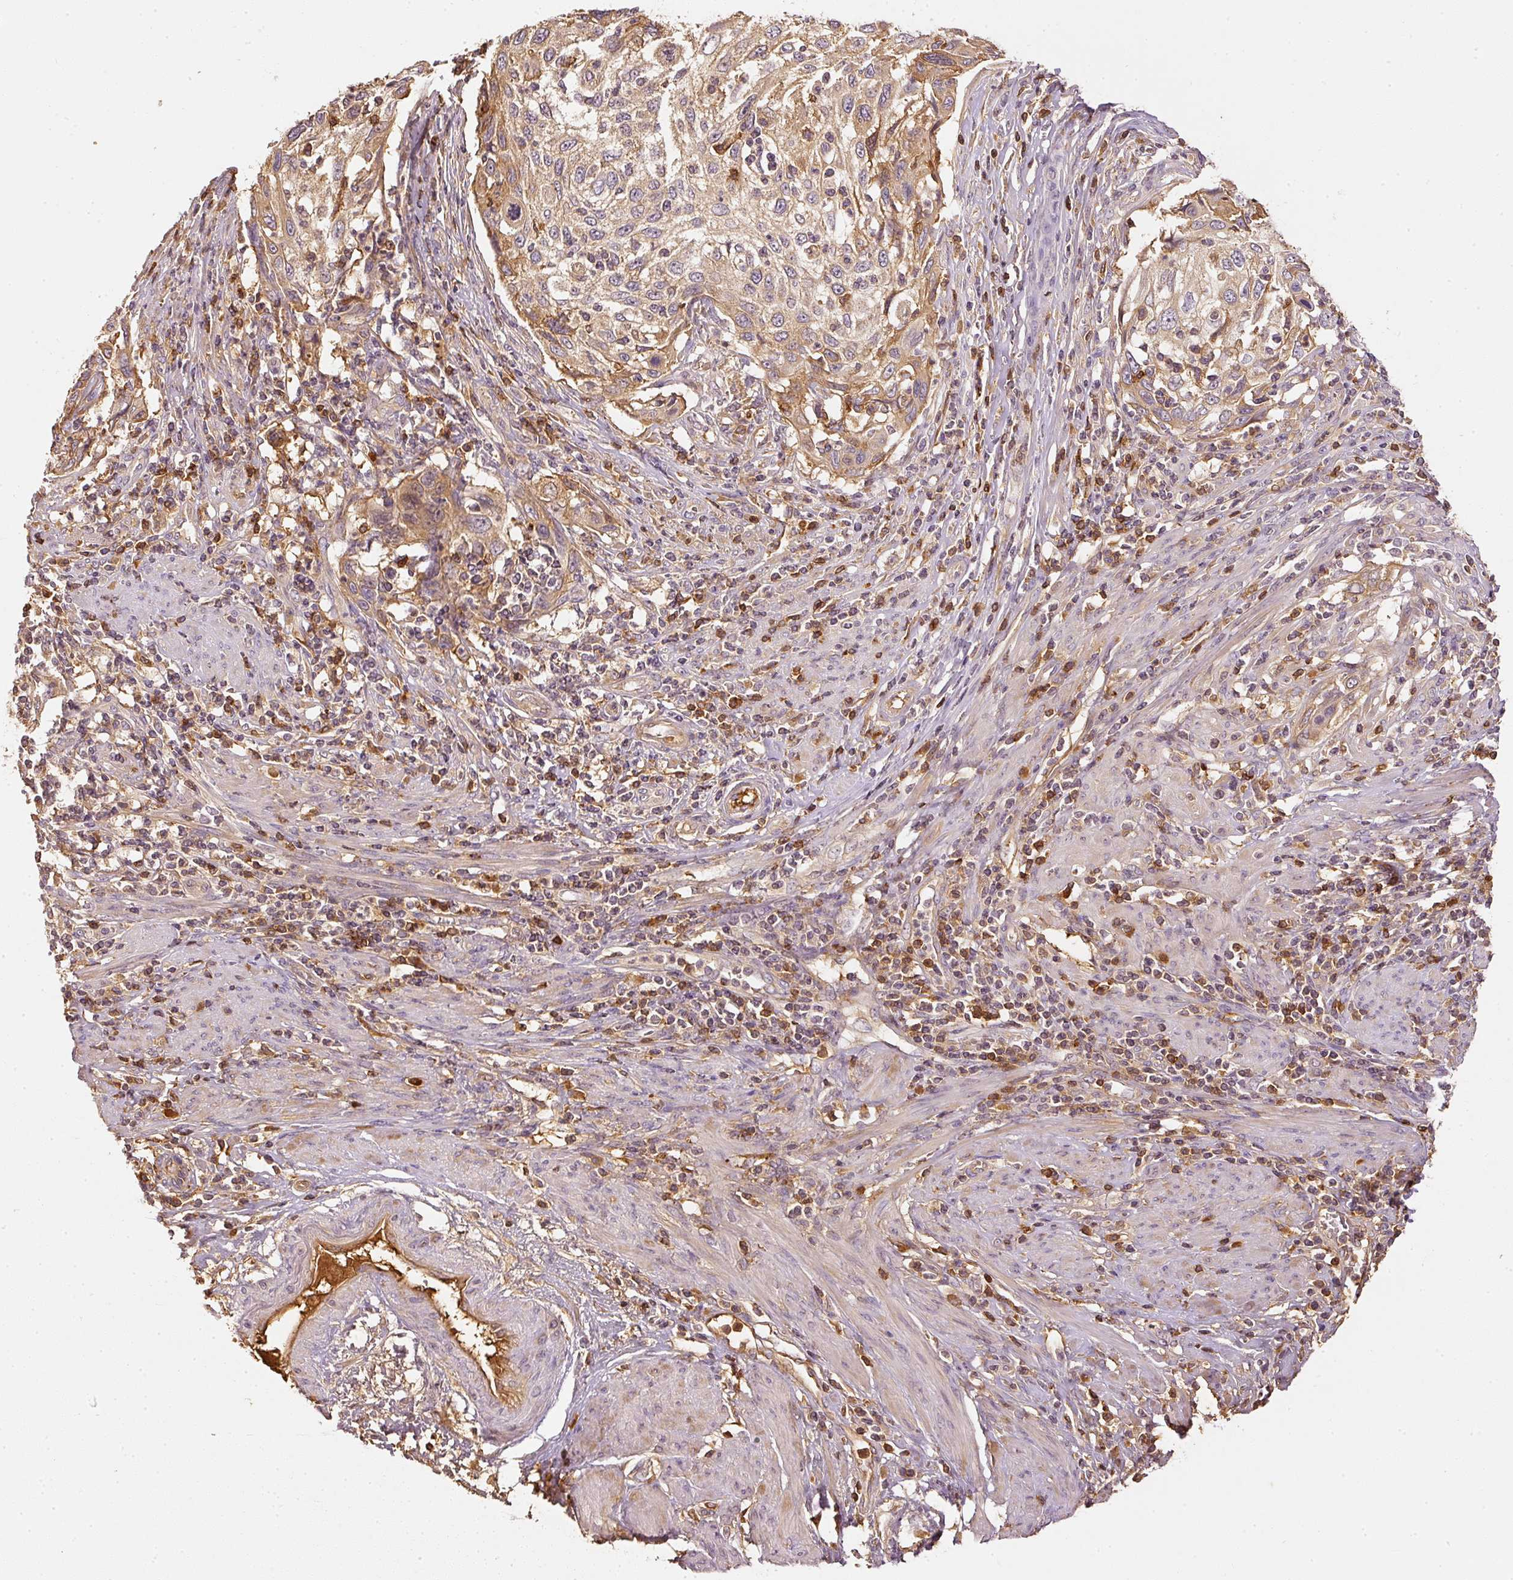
{"staining": {"intensity": "weak", "quantity": "25%-75%", "location": "cytoplasmic/membranous"}, "tissue": "cervical cancer", "cell_type": "Tumor cells", "image_type": "cancer", "snomed": [{"axis": "morphology", "description": "Squamous cell carcinoma, NOS"}, {"axis": "topography", "description": "Cervix"}], "caption": "Immunohistochemical staining of human squamous cell carcinoma (cervical) exhibits weak cytoplasmic/membranous protein expression in about 25%-75% of tumor cells.", "gene": "EVL", "patient": {"sex": "female", "age": 70}}